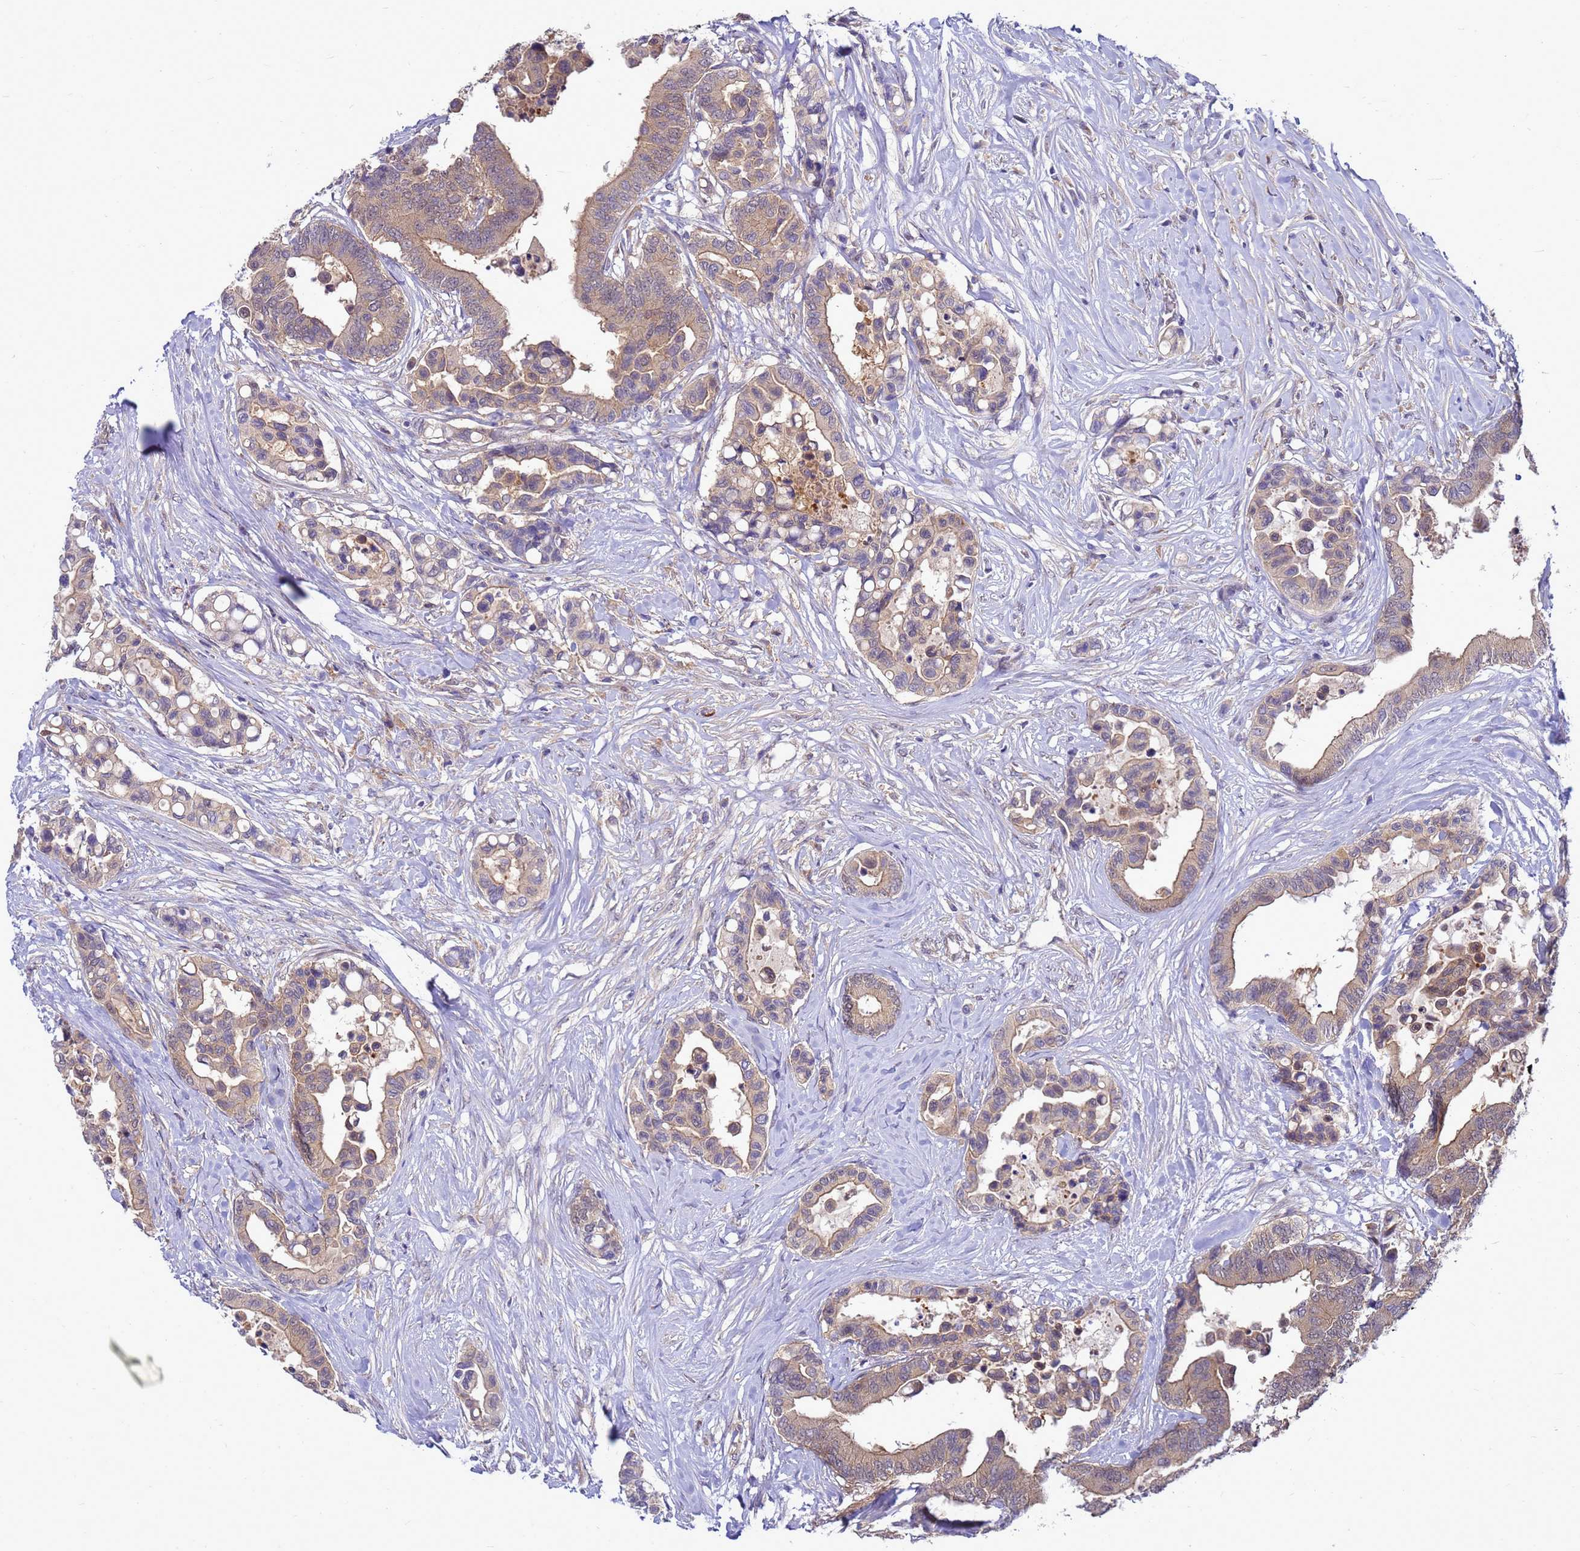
{"staining": {"intensity": "weak", "quantity": ">75%", "location": "cytoplasmic/membranous"}, "tissue": "colorectal cancer", "cell_type": "Tumor cells", "image_type": "cancer", "snomed": [{"axis": "morphology", "description": "Normal tissue, NOS"}, {"axis": "morphology", "description": "Adenocarcinoma, NOS"}, {"axis": "topography", "description": "Colon"}], "caption": "Colorectal cancer stained with immunohistochemistry exhibits weak cytoplasmic/membranous positivity in about >75% of tumor cells.", "gene": "ENOPH1", "patient": {"sex": "male", "age": 82}}